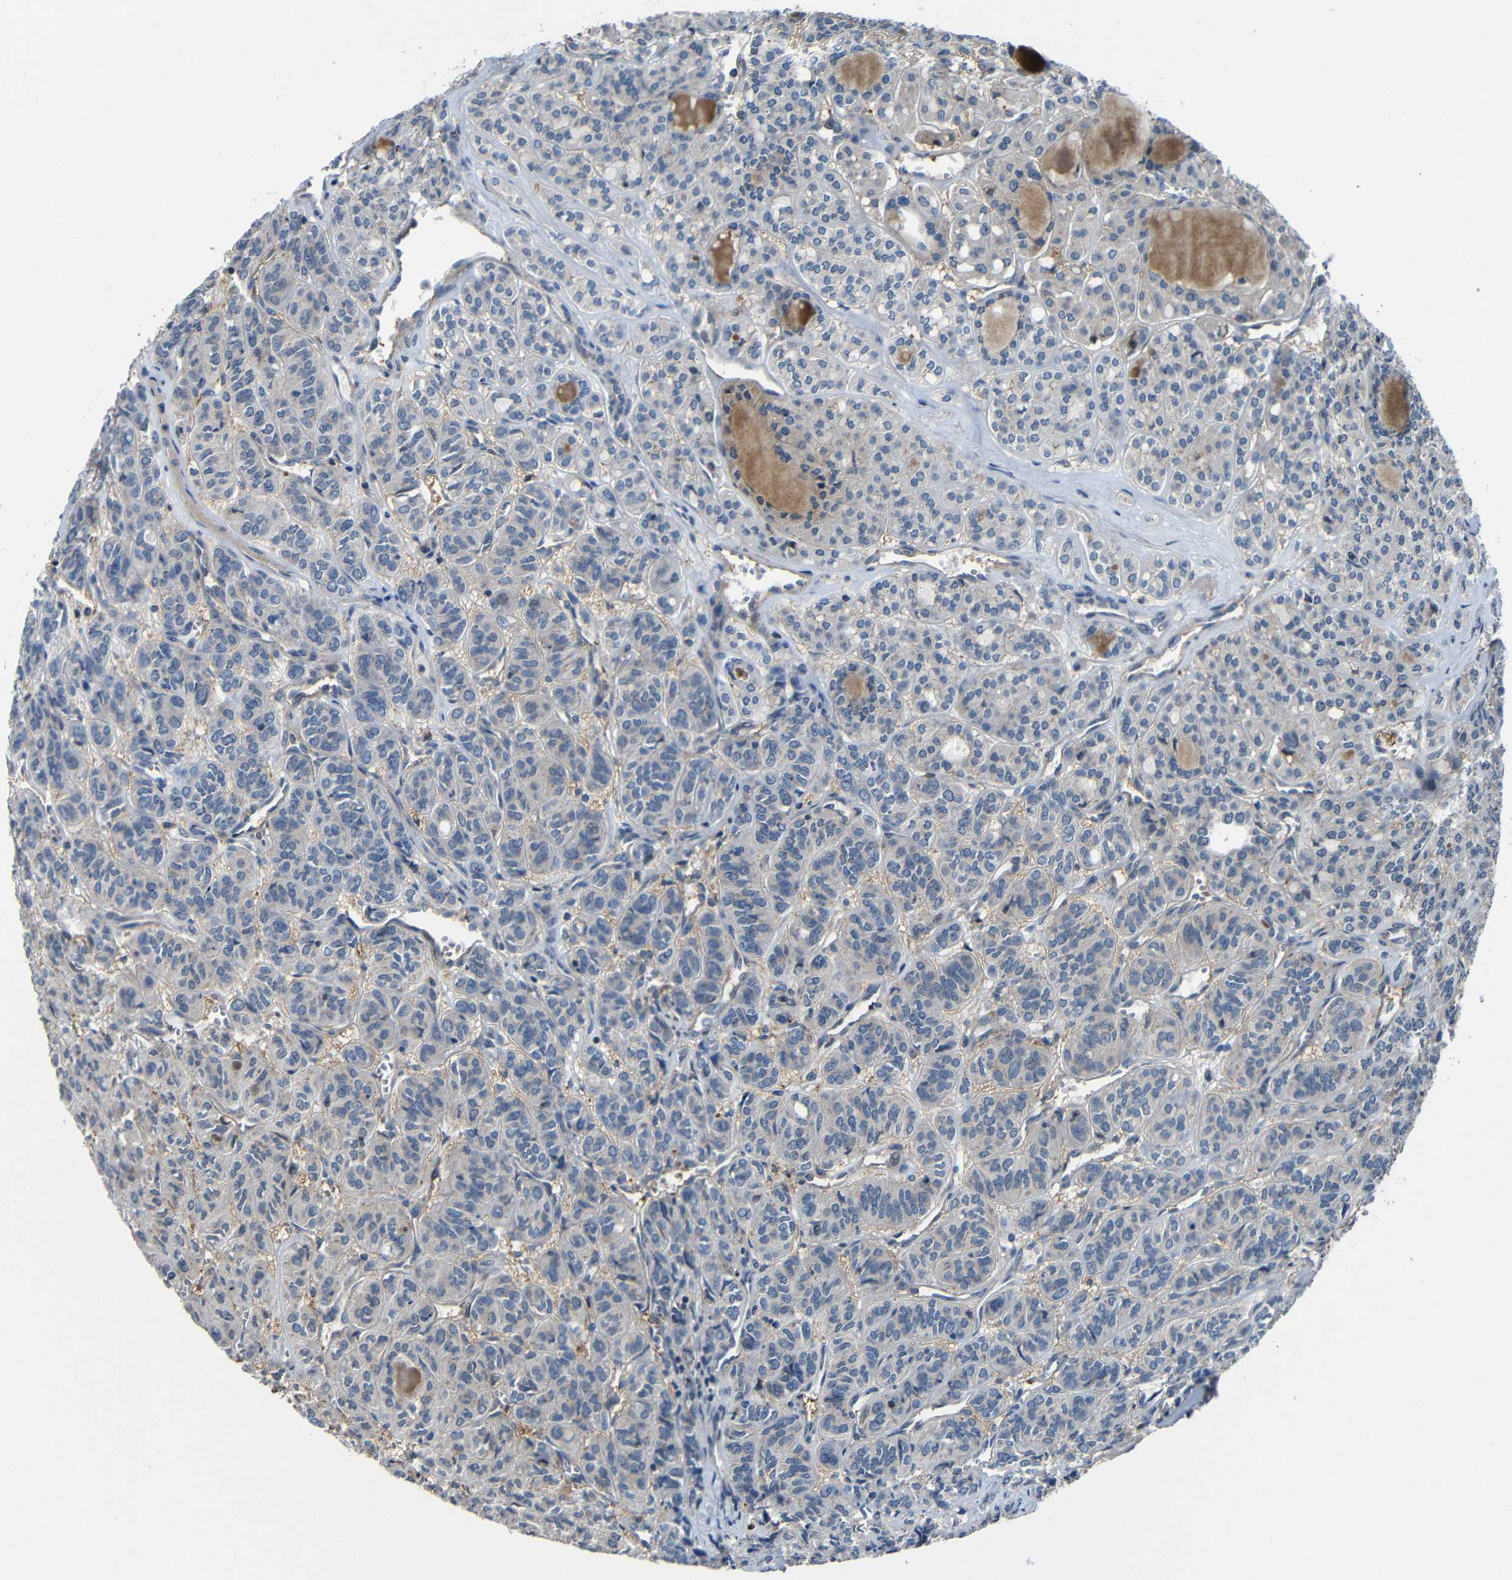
{"staining": {"intensity": "moderate", "quantity": "25%-75%", "location": "cytoplasmic/membranous"}, "tissue": "thyroid cancer", "cell_type": "Tumor cells", "image_type": "cancer", "snomed": [{"axis": "morphology", "description": "Follicular adenoma carcinoma, NOS"}, {"axis": "topography", "description": "Thyroid gland"}], "caption": "Protein positivity by immunohistochemistry exhibits moderate cytoplasmic/membranous positivity in about 25%-75% of tumor cells in thyroid follicular adenoma carcinoma.", "gene": "GDI1", "patient": {"sex": "female", "age": 71}}